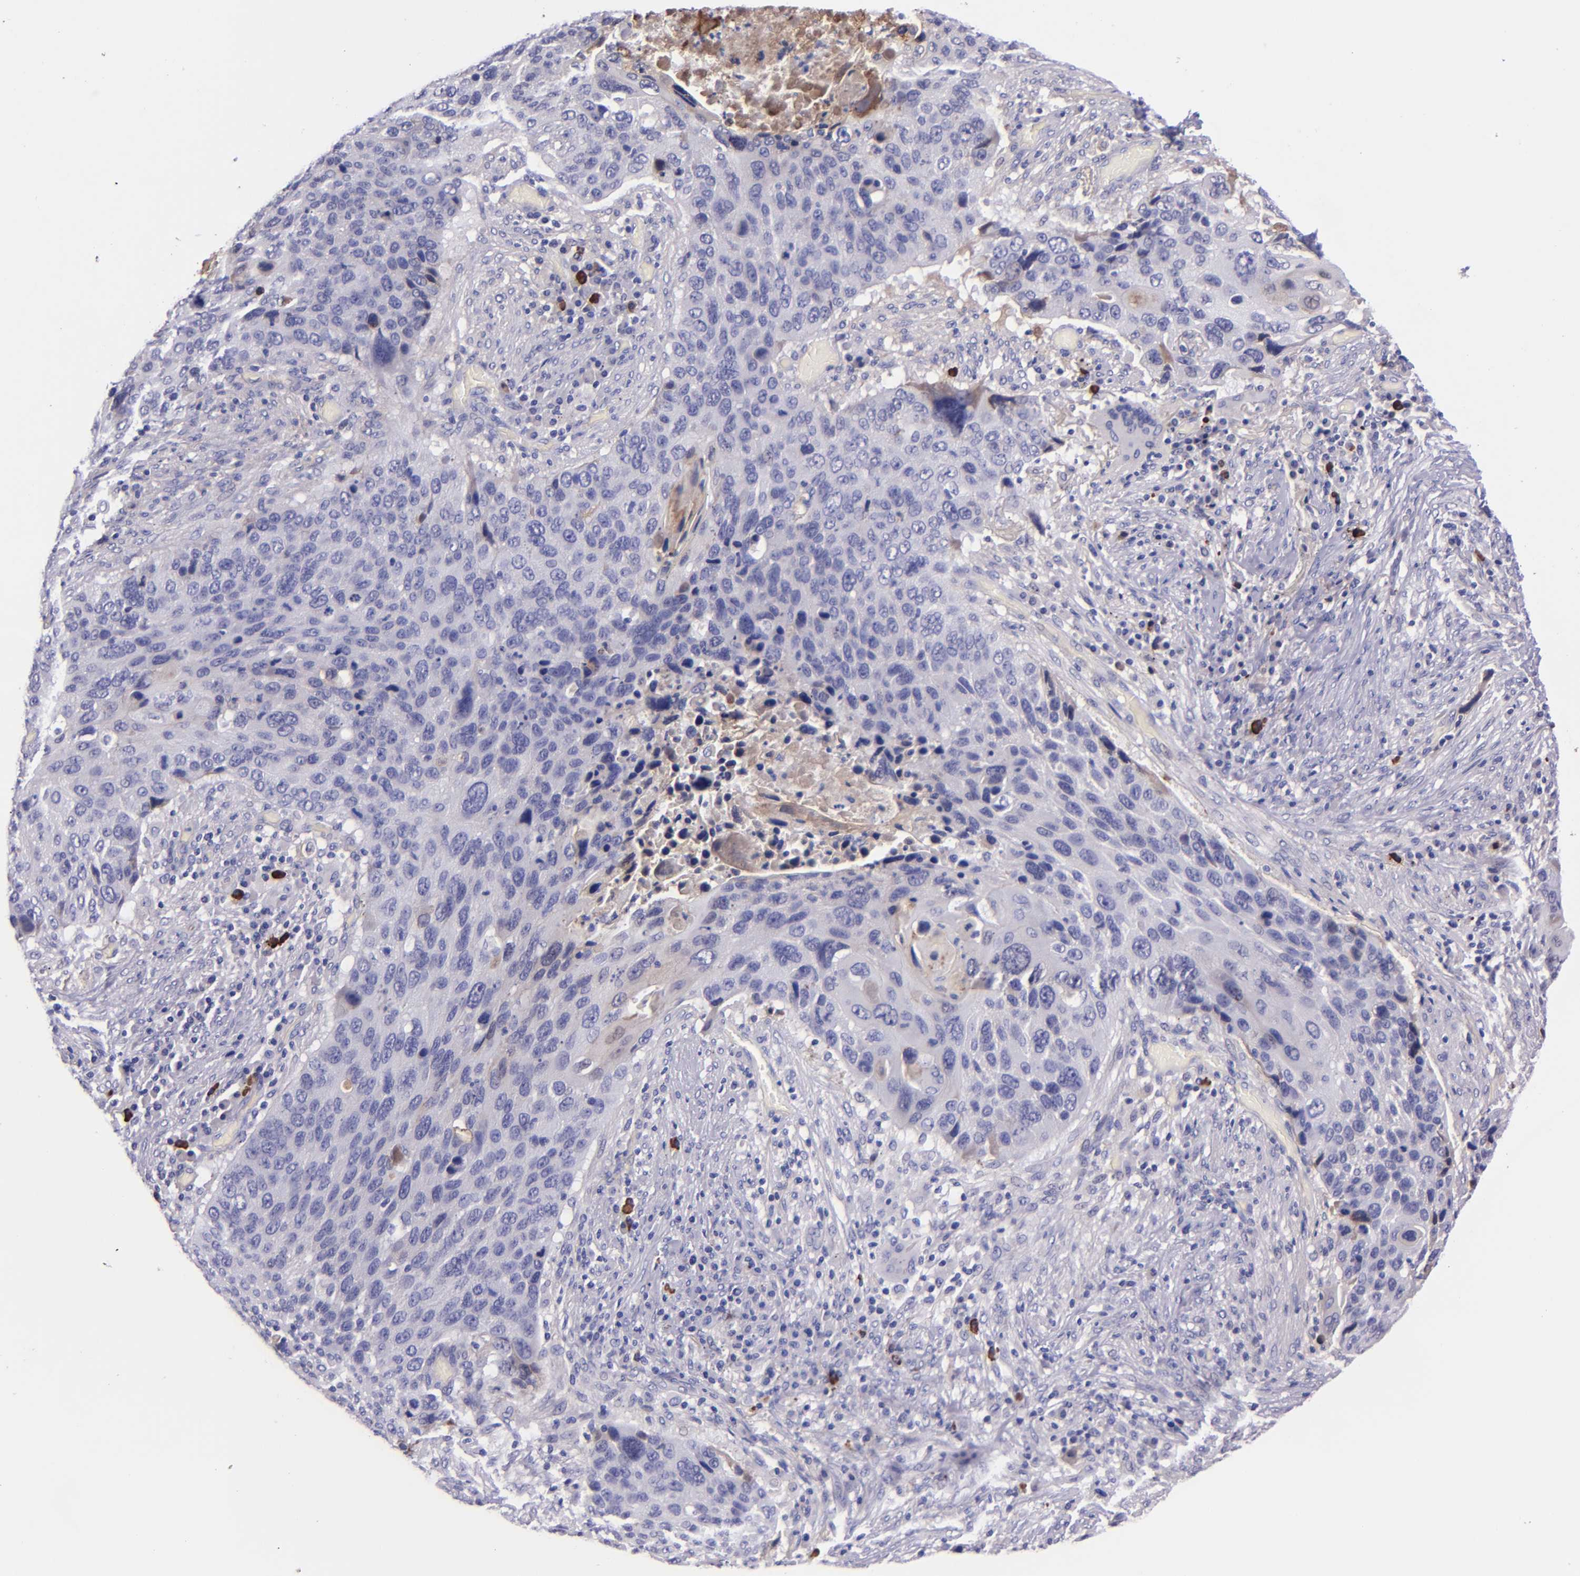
{"staining": {"intensity": "negative", "quantity": "none", "location": "none"}, "tissue": "lung cancer", "cell_type": "Tumor cells", "image_type": "cancer", "snomed": [{"axis": "morphology", "description": "Squamous cell carcinoma, NOS"}, {"axis": "topography", "description": "Lung"}], "caption": "DAB (3,3'-diaminobenzidine) immunohistochemical staining of squamous cell carcinoma (lung) exhibits no significant expression in tumor cells.", "gene": "KNG1", "patient": {"sex": "male", "age": 68}}